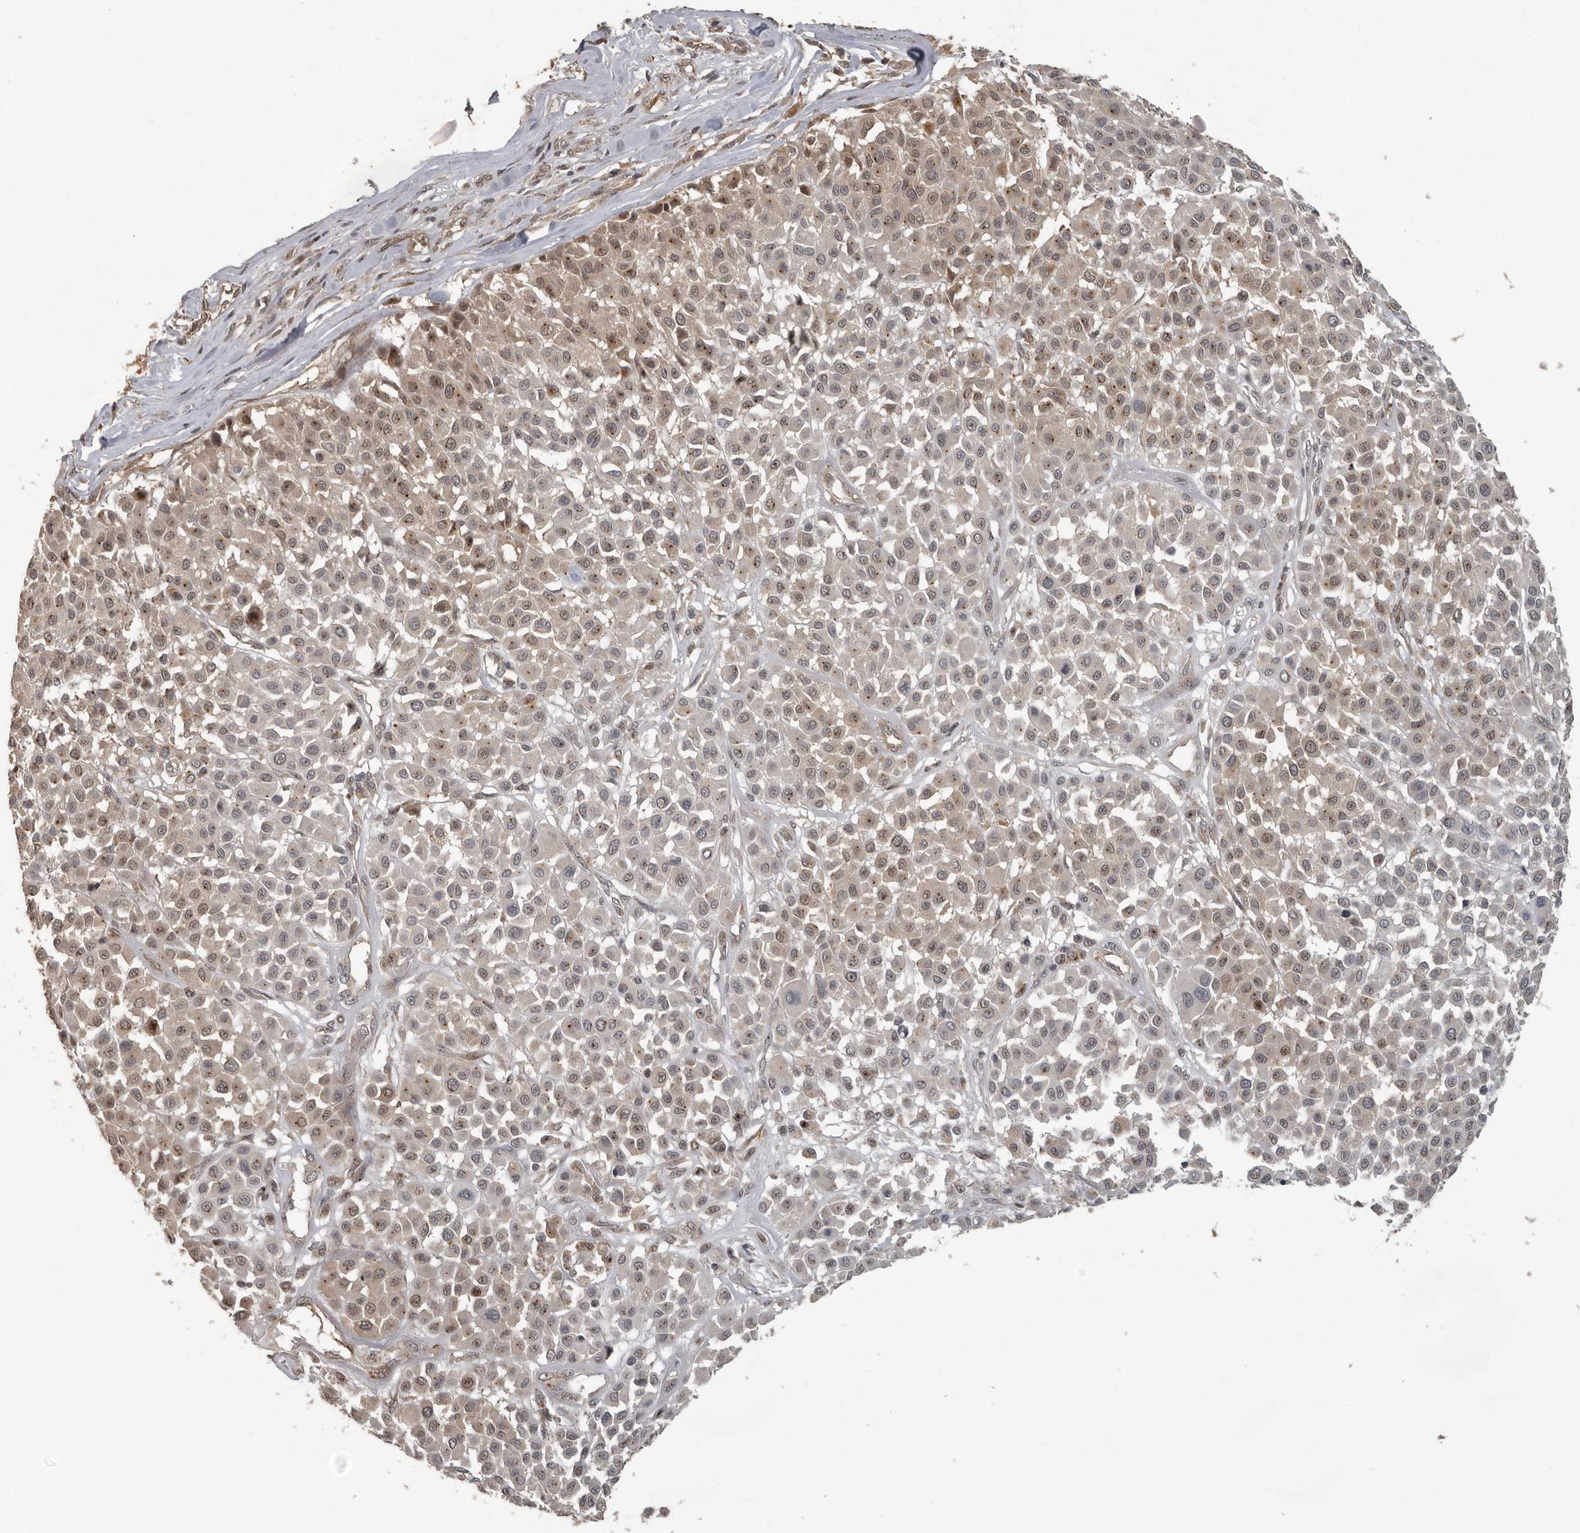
{"staining": {"intensity": "weak", "quantity": "25%-75%", "location": "cytoplasmic/membranous"}, "tissue": "melanoma", "cell_type": "Tumor cells", "image_type": "cancer", "snomed": [{"axis": "morphology", "description": "Malignant melanoma, Metastatic site"}, {"axis": "topography", "description": "Soft tissue"}], "caption": "There is low levels of weak cytoplasmic/membranous positivity in tumor cells of melanoma, as demonstrated by immunohistochemical staining (brown color).", "gene": "CEP350", "patient": {"sex": "male", "age": 41}}